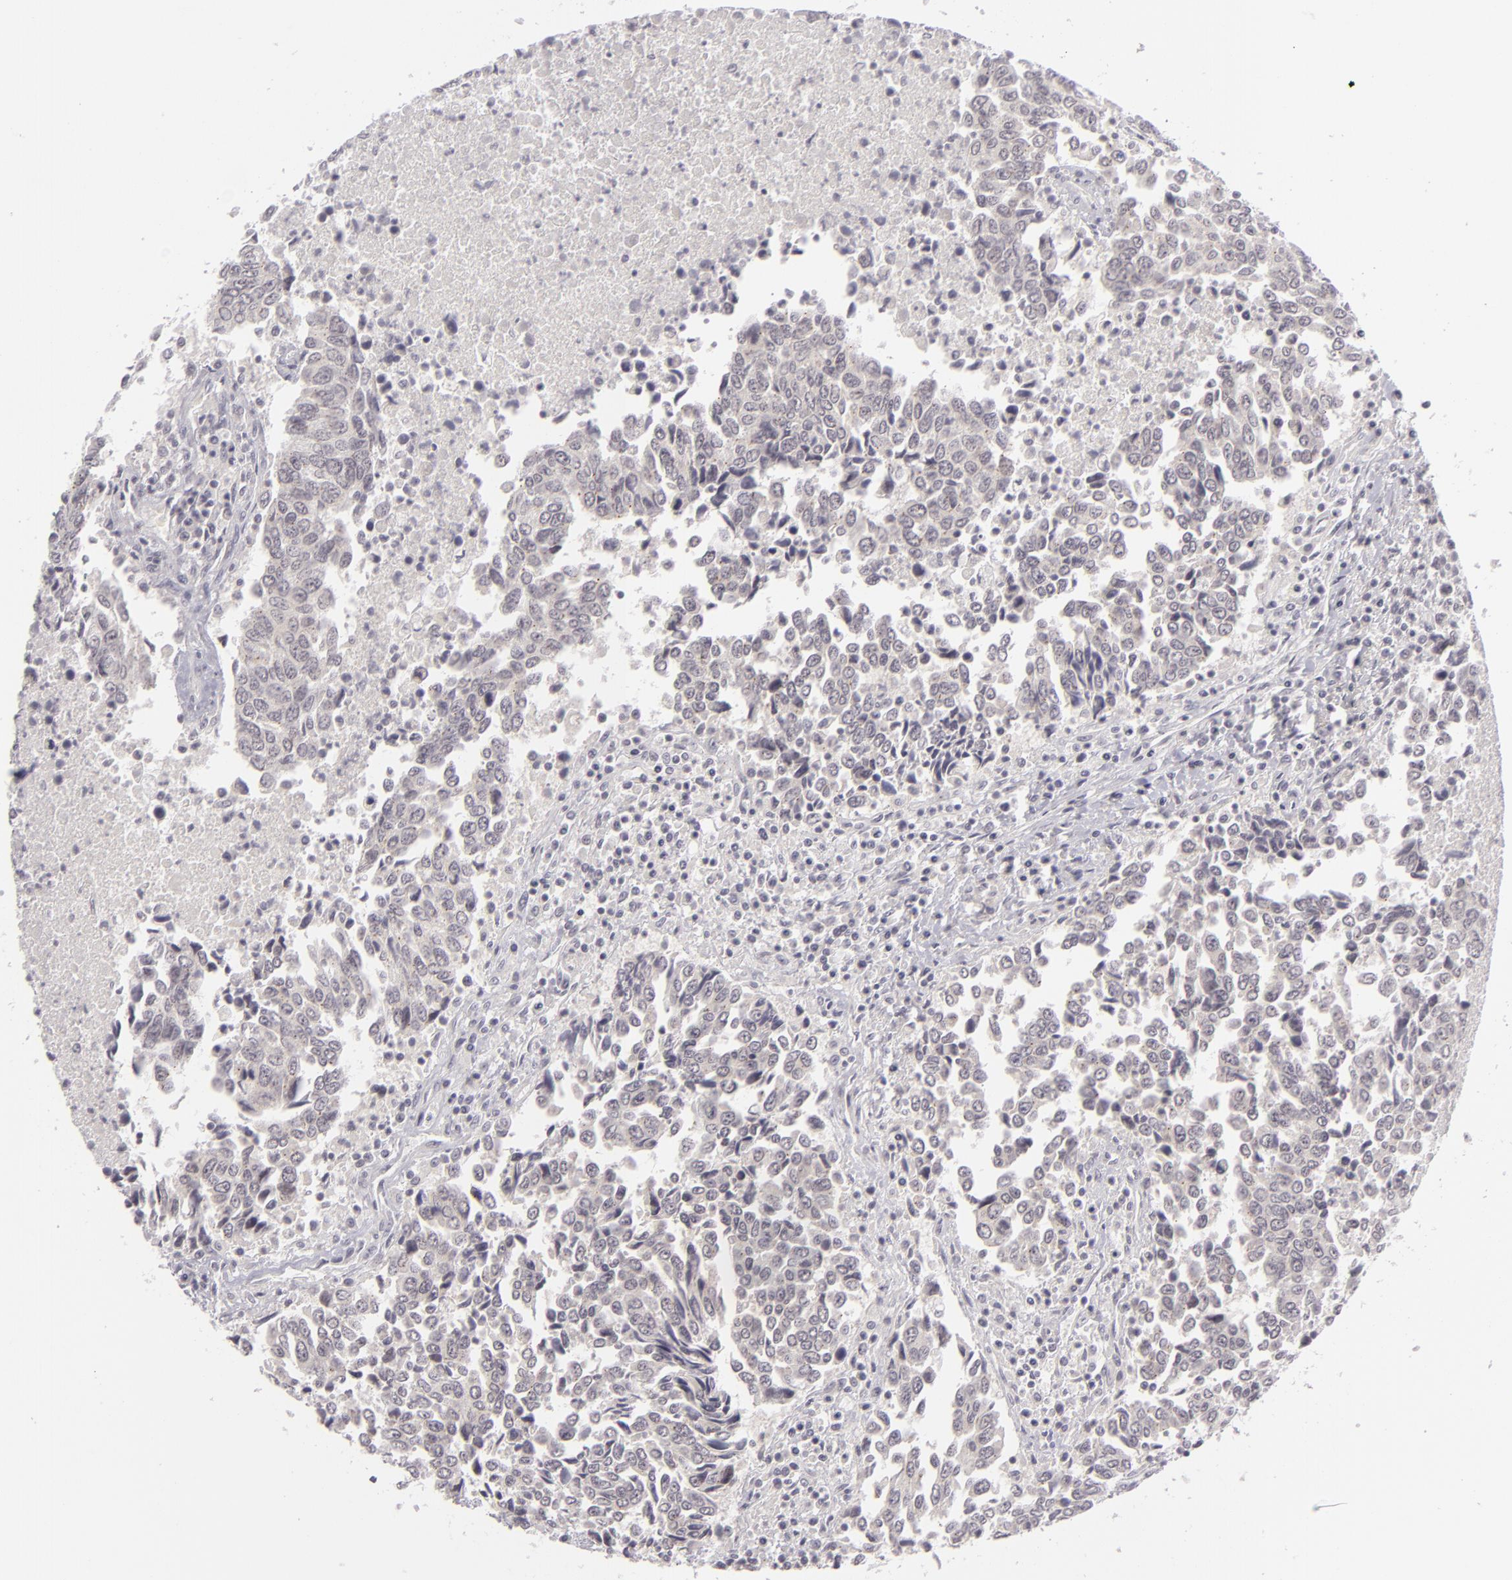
{"staining": {"intensity": "negative", "quantity": "none", "location": "none"}, "tissue": "urothelial cancer", "cell_type": "Tumor cells", "image_type": "cancer", "snomed": [{"axis": "morphology", "description": "Urothelial carcinoma, High grade"}, {"axis": "topography", "description": "Urinary bladder"}], "caption": "There is no significant expression in tumor cells of urothelial cancer. (DAB (3,3'-diaminobenzidine) IHC with hematoxylin counter stain).", "gene": "DLG3", "patient": {"sex": "male", "age": 86}}